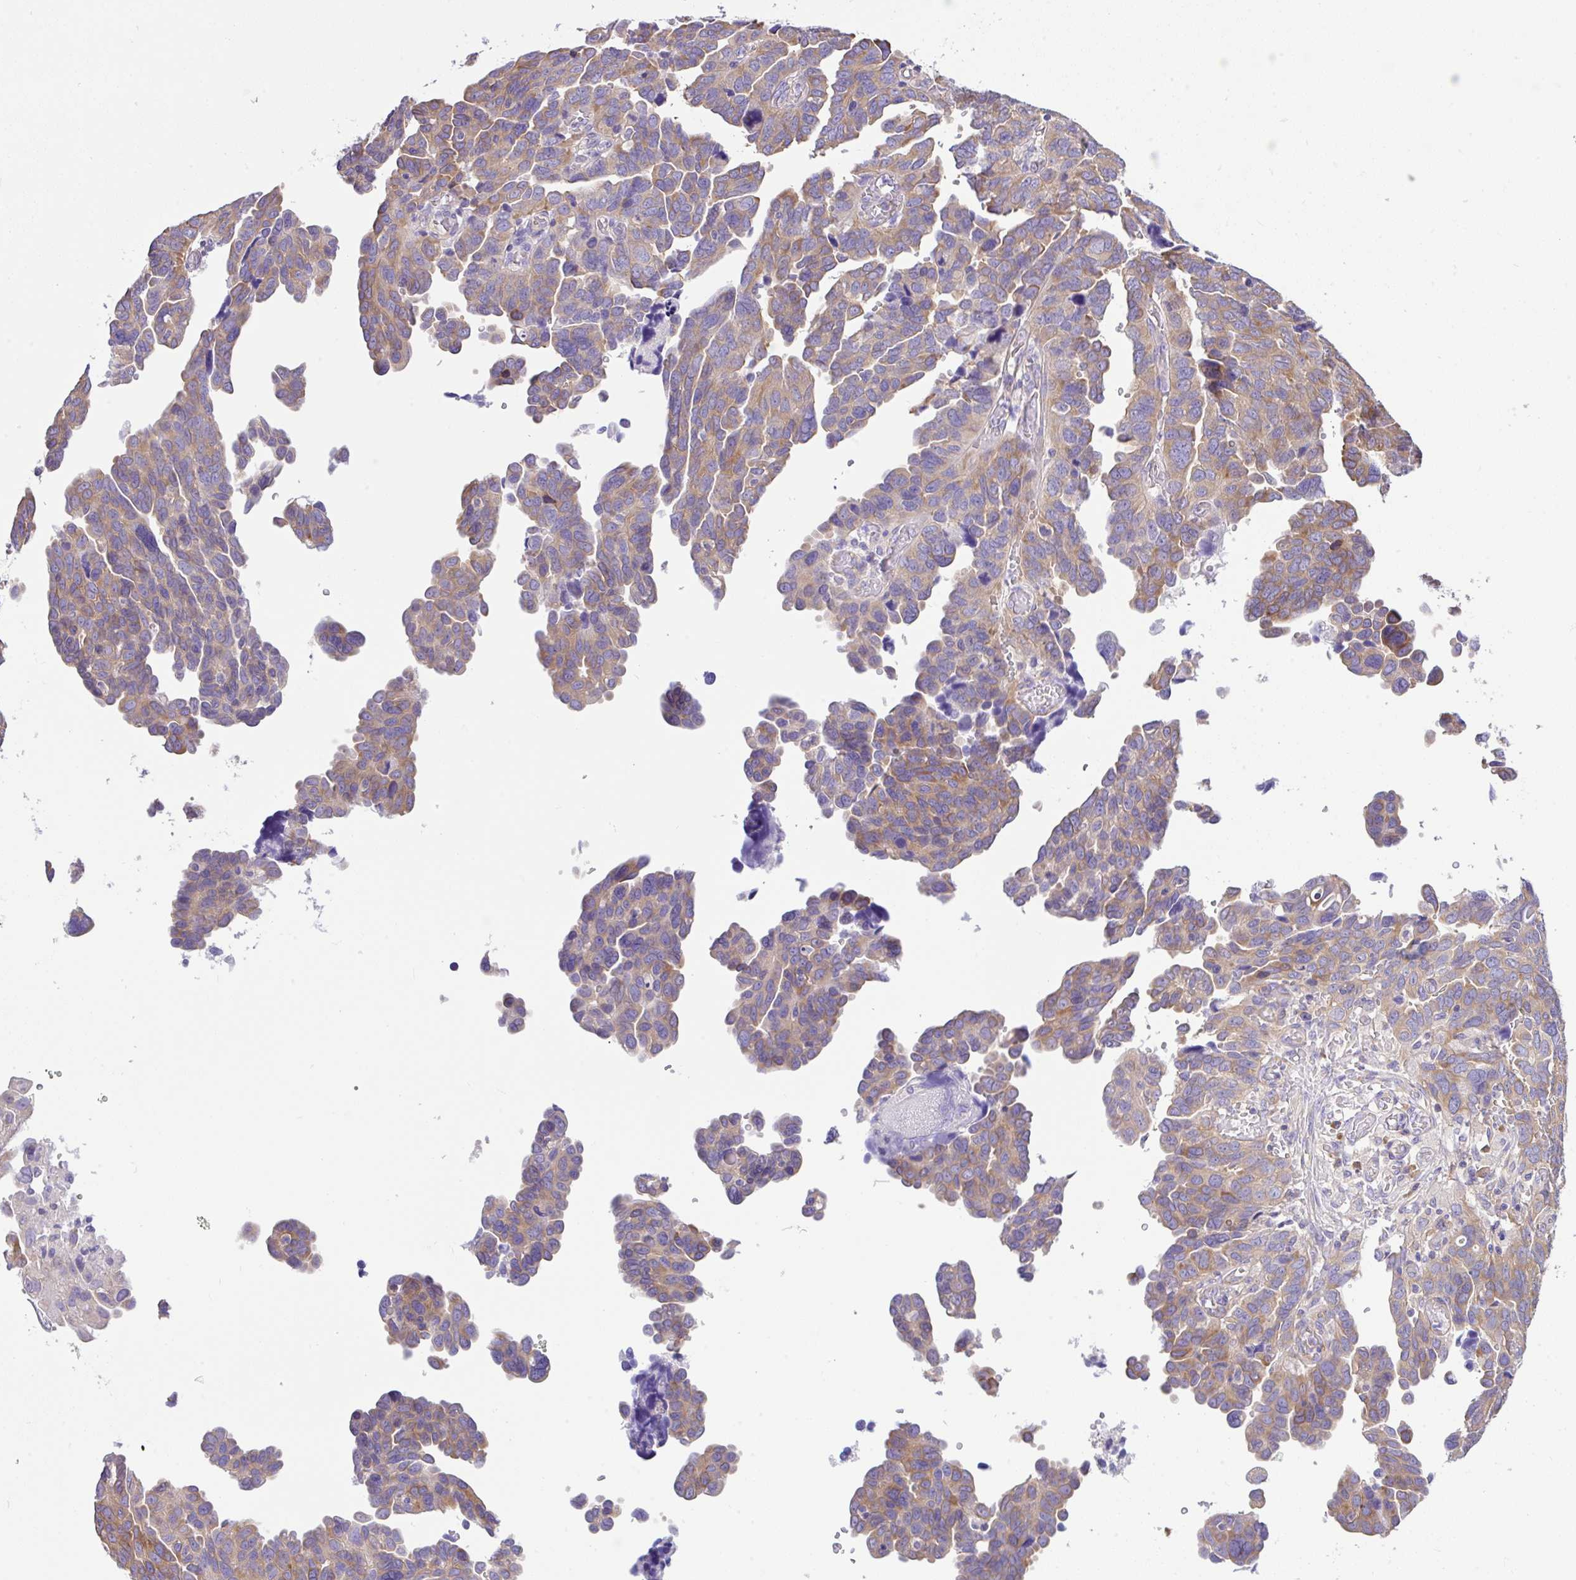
{"staining": {"intensity": "weak", "quantity": "25%-75%", "location": "cytoplasmic/membranous"}, "tissue": "ovarian cancer", "cell_type": "Tumor cells", "image_type": "cancer", "snomed": [{"axis": "morphology", "description": "Cystadenocarcinoma, serous, NOS"}, {"axis": "topography", "description": "Ovary"}], "caption": "IHC histopathology image of neoplastic tissue: ovarian serous cystadenocarcinoma stained using IHC demonstrates low levels of weak protein expression localized specifically in the cytoplasmic/membranous of tumor cells, appearing as a cytoplasmic/membranous brown color.", "gene": "GFPT2", "patient": {"sex": "female", "age": 64}}